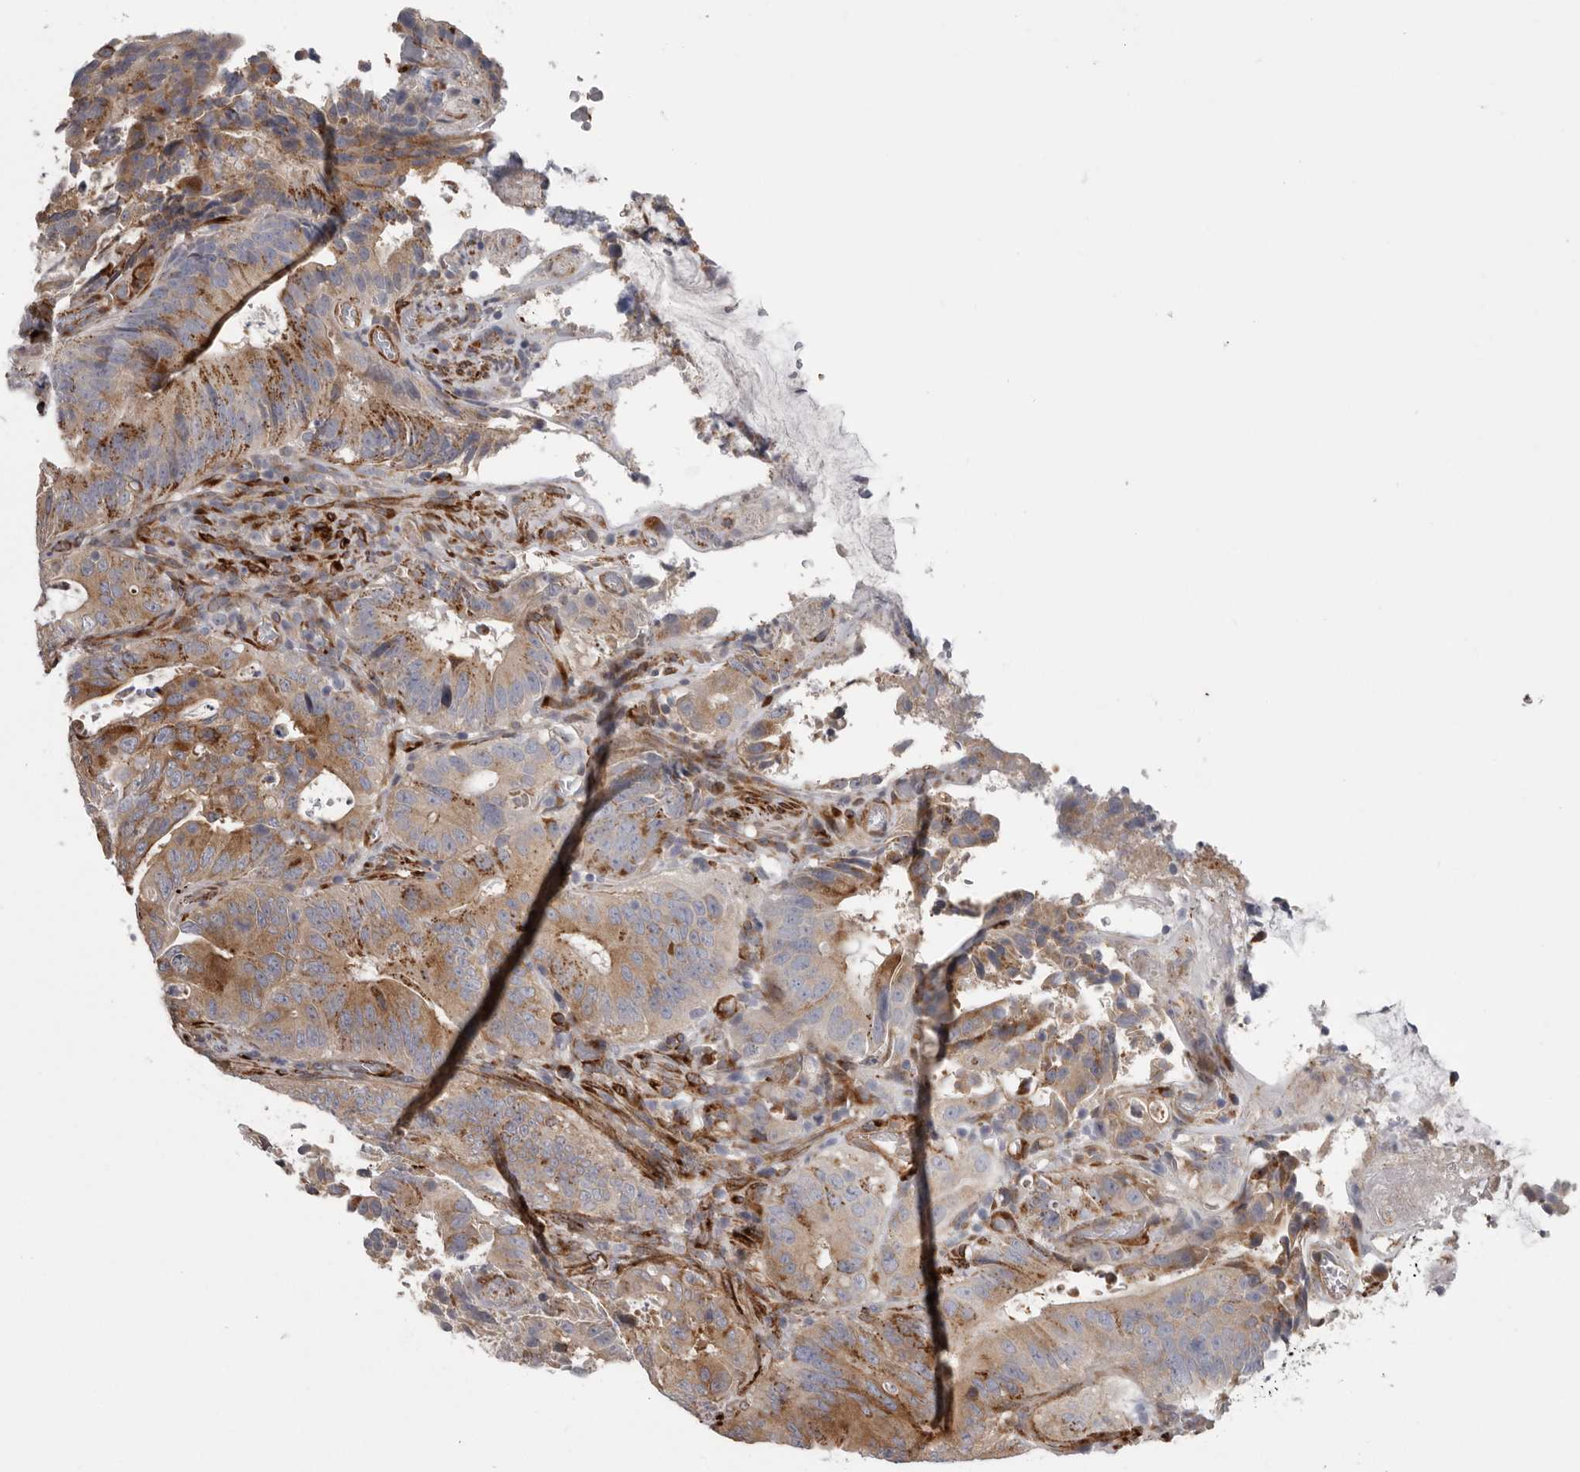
{"staining": {"intensity": "moderate", "quantity": ">75%", "location": "cytoplasmic/membranous"}, "tissue": "colorectal cancer", "cell_type": "Tumor cells", "image_type": "cancer", "snomed": [{"axis": "morphology", "description": "Adenocarcinoma, NOS"}, {"axis": "topography", "description": "Colon"}], "caption": "Human colorectal adenocarcinoma stained with a brown dye shows moderate cytoplasmic/membranous positive staining in about >75% of tumor cells.", "gene": "ATXN3L", "patient": {"sex": "male", "age": 83}}